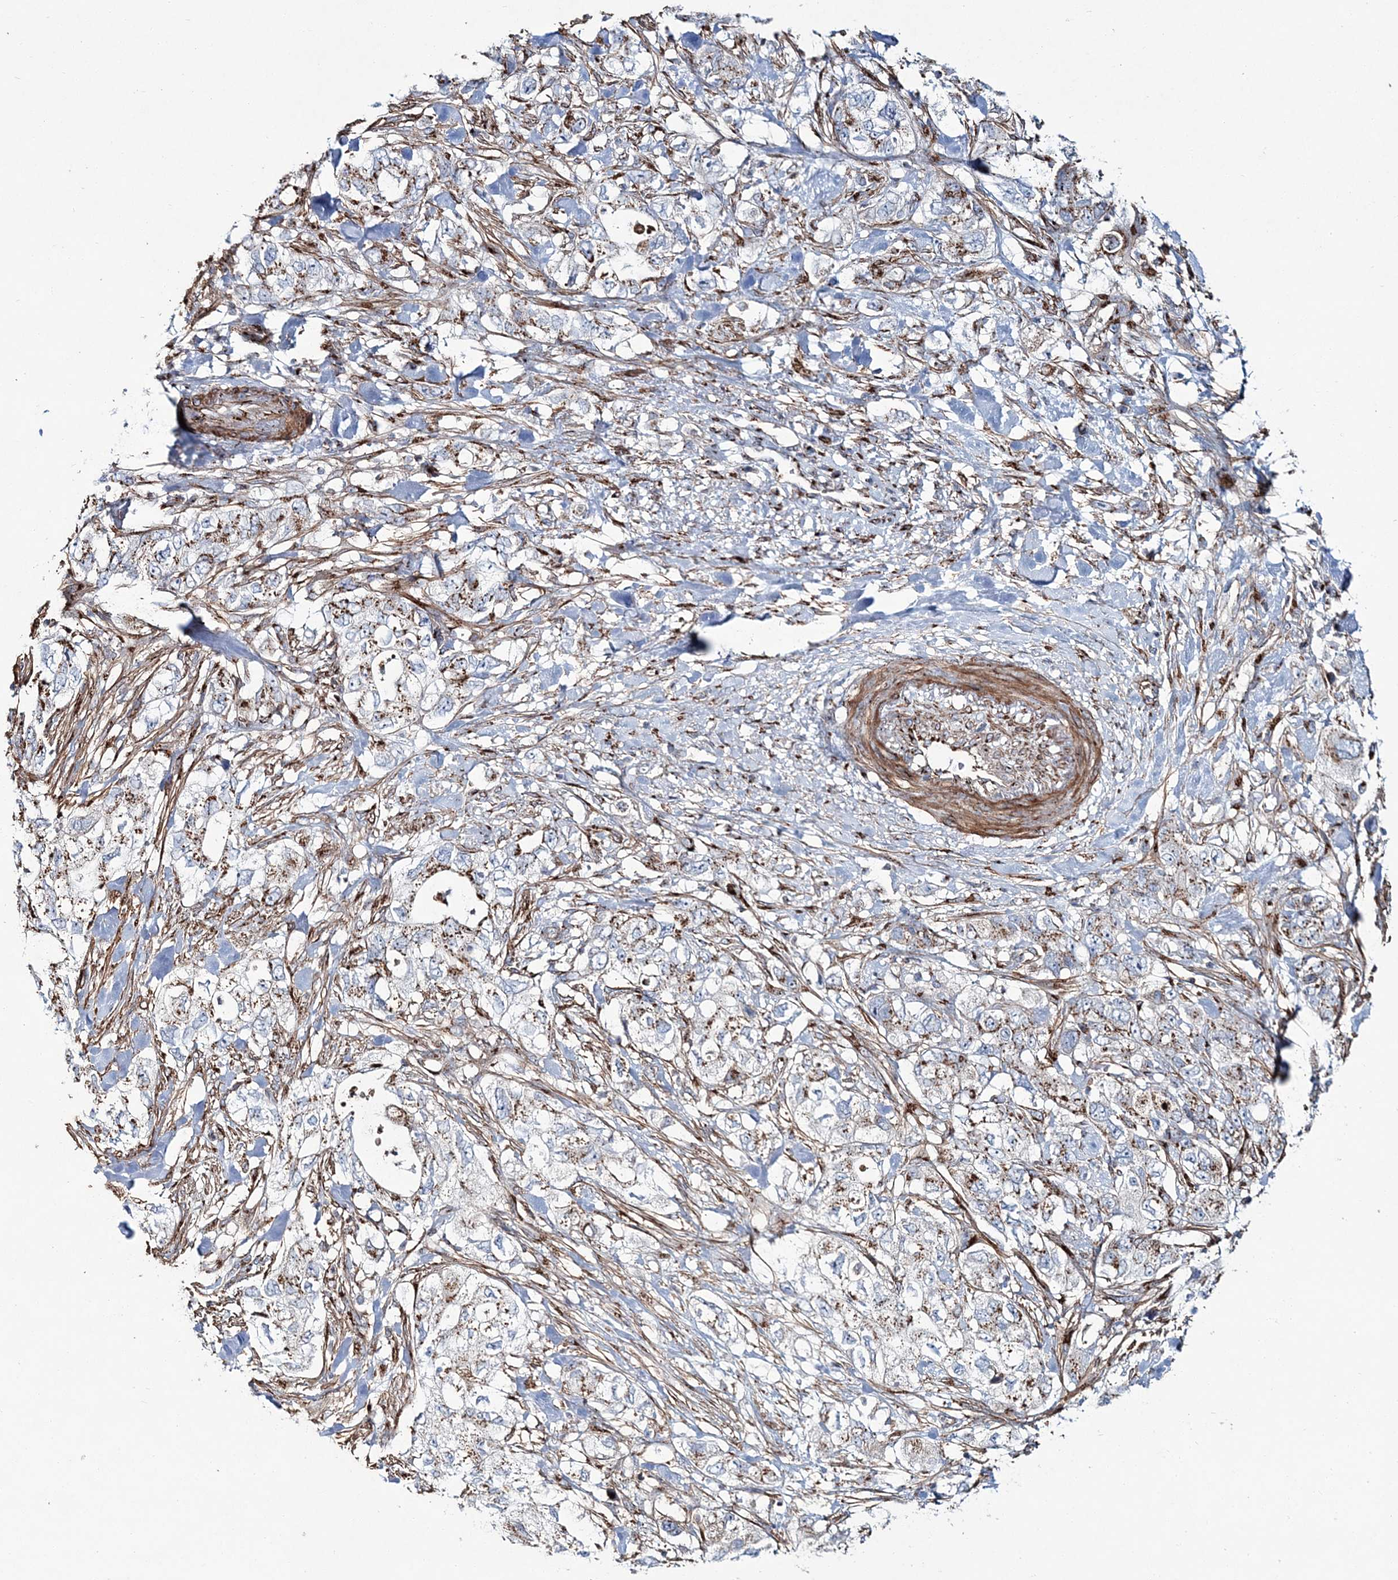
{"staining": {"intensity": "moderate", "quantity": "25%-75%", "location": "cytoplasmic/membranous"}, "tissue": "pancreatic cancer", "cell_type": "Tumor cells", "image_type": "cancer", "snomed": [{"axis": "morphology", "description": "Adenocarcinoma, NOS"}, {"axis": "topography", "description": "Pancreas"}], "caption": "A histopathology image showing moderate cytoplasmic/membranous staining in approximately 25%-75% of tumor cells in pancreatic cancer, as visualized by brown immunohistochemical staining.", "gene": "MAN1A2", "patient": {"sex": "female", "age": 73}}